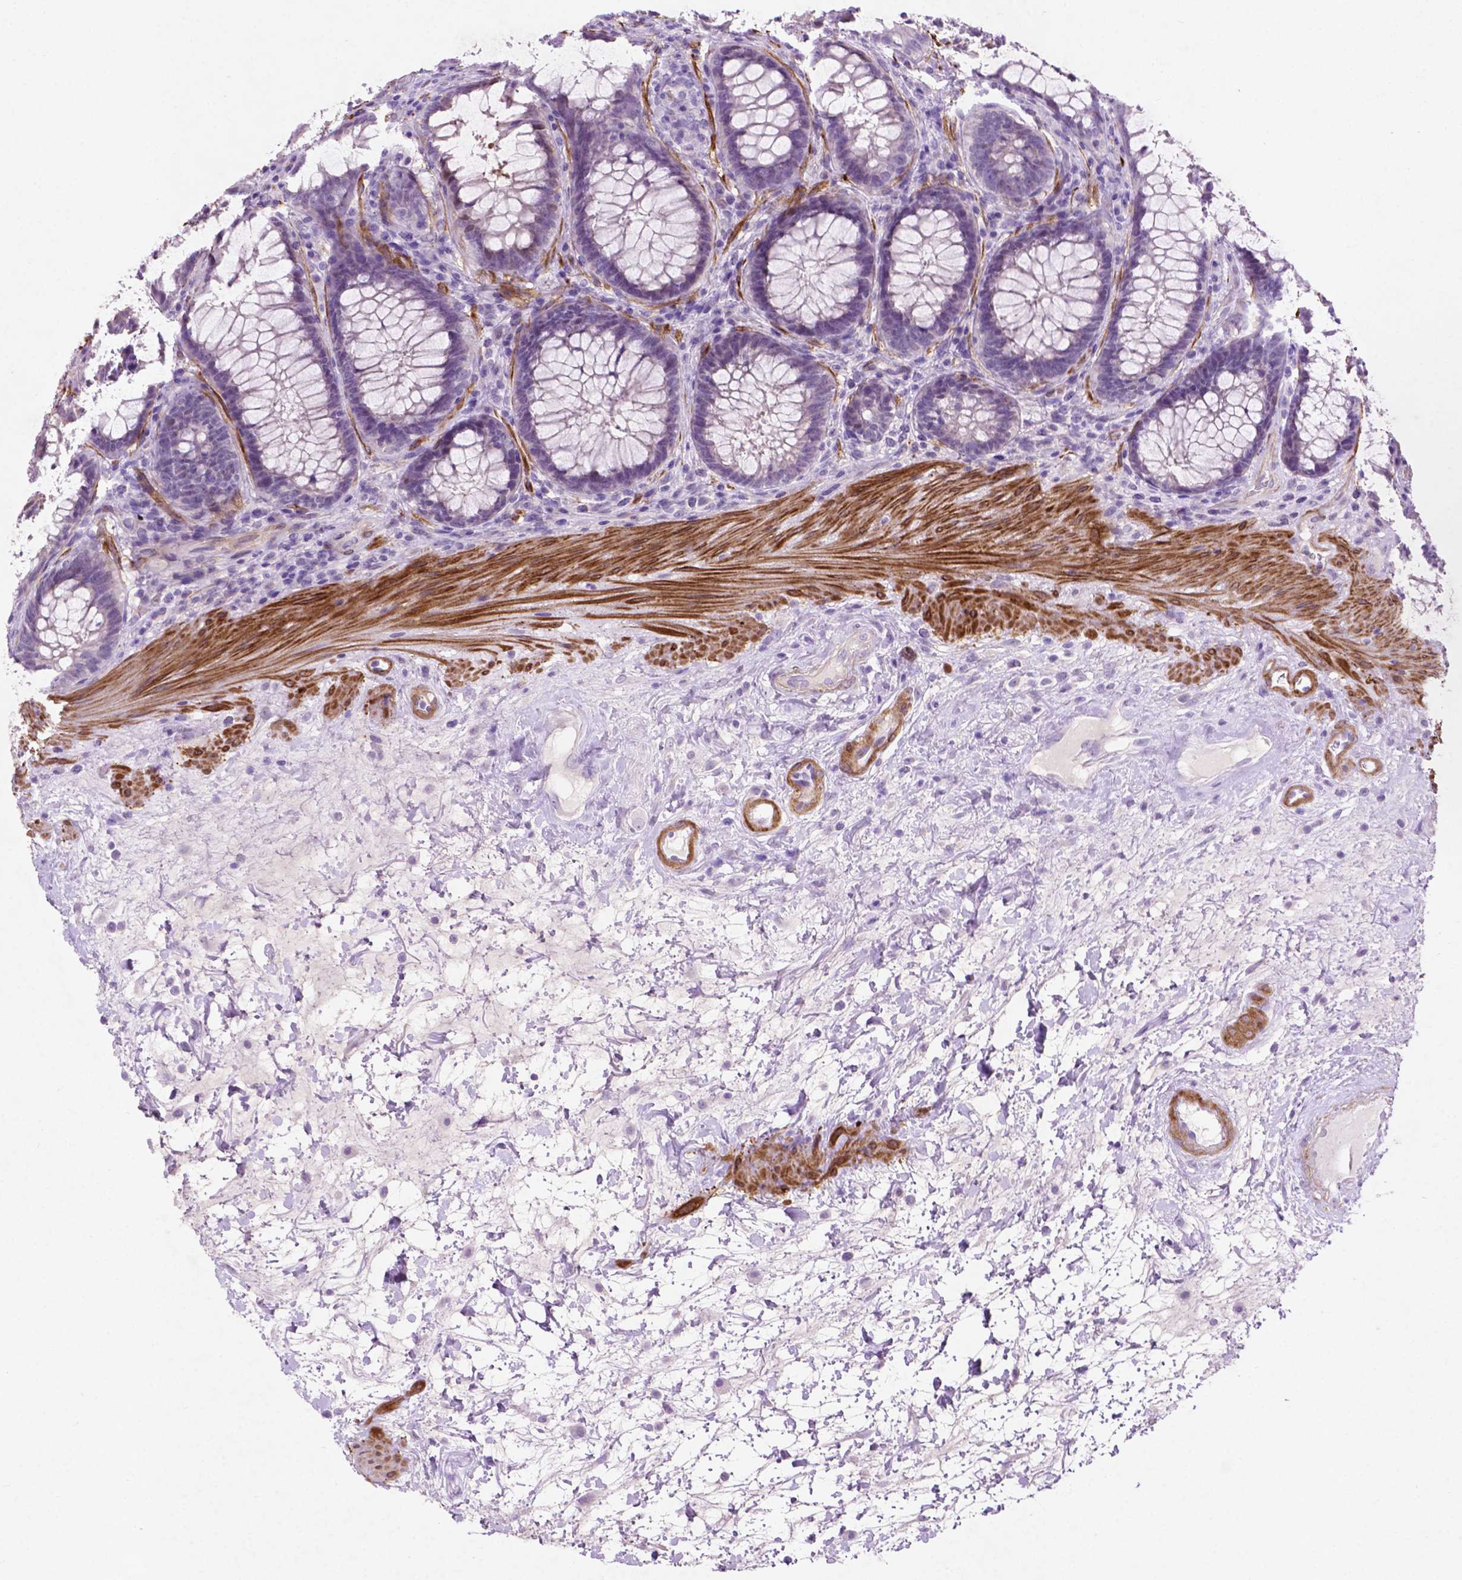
{"staining": {"intensity": "negative", "quantity": "none", "location": "none"}, "tissue": "rectum", "cell_type": "Glandular cells", "image_type": "normal", "snomed": [{"axis": "morphology", "description": "Normal tissue, NOS"}, {"axis": "topography", "description": "Rectum"}], "caption": "Unremarkable rectum was stained to show a protein in brown. There is no significant positivity in glandular cells. The staining is performed using DAB brown chromogen with nuclei counter-stained in using hematoxylin.", "gene": "ASPG", "patient": {"sex": "male", "age": 72}}